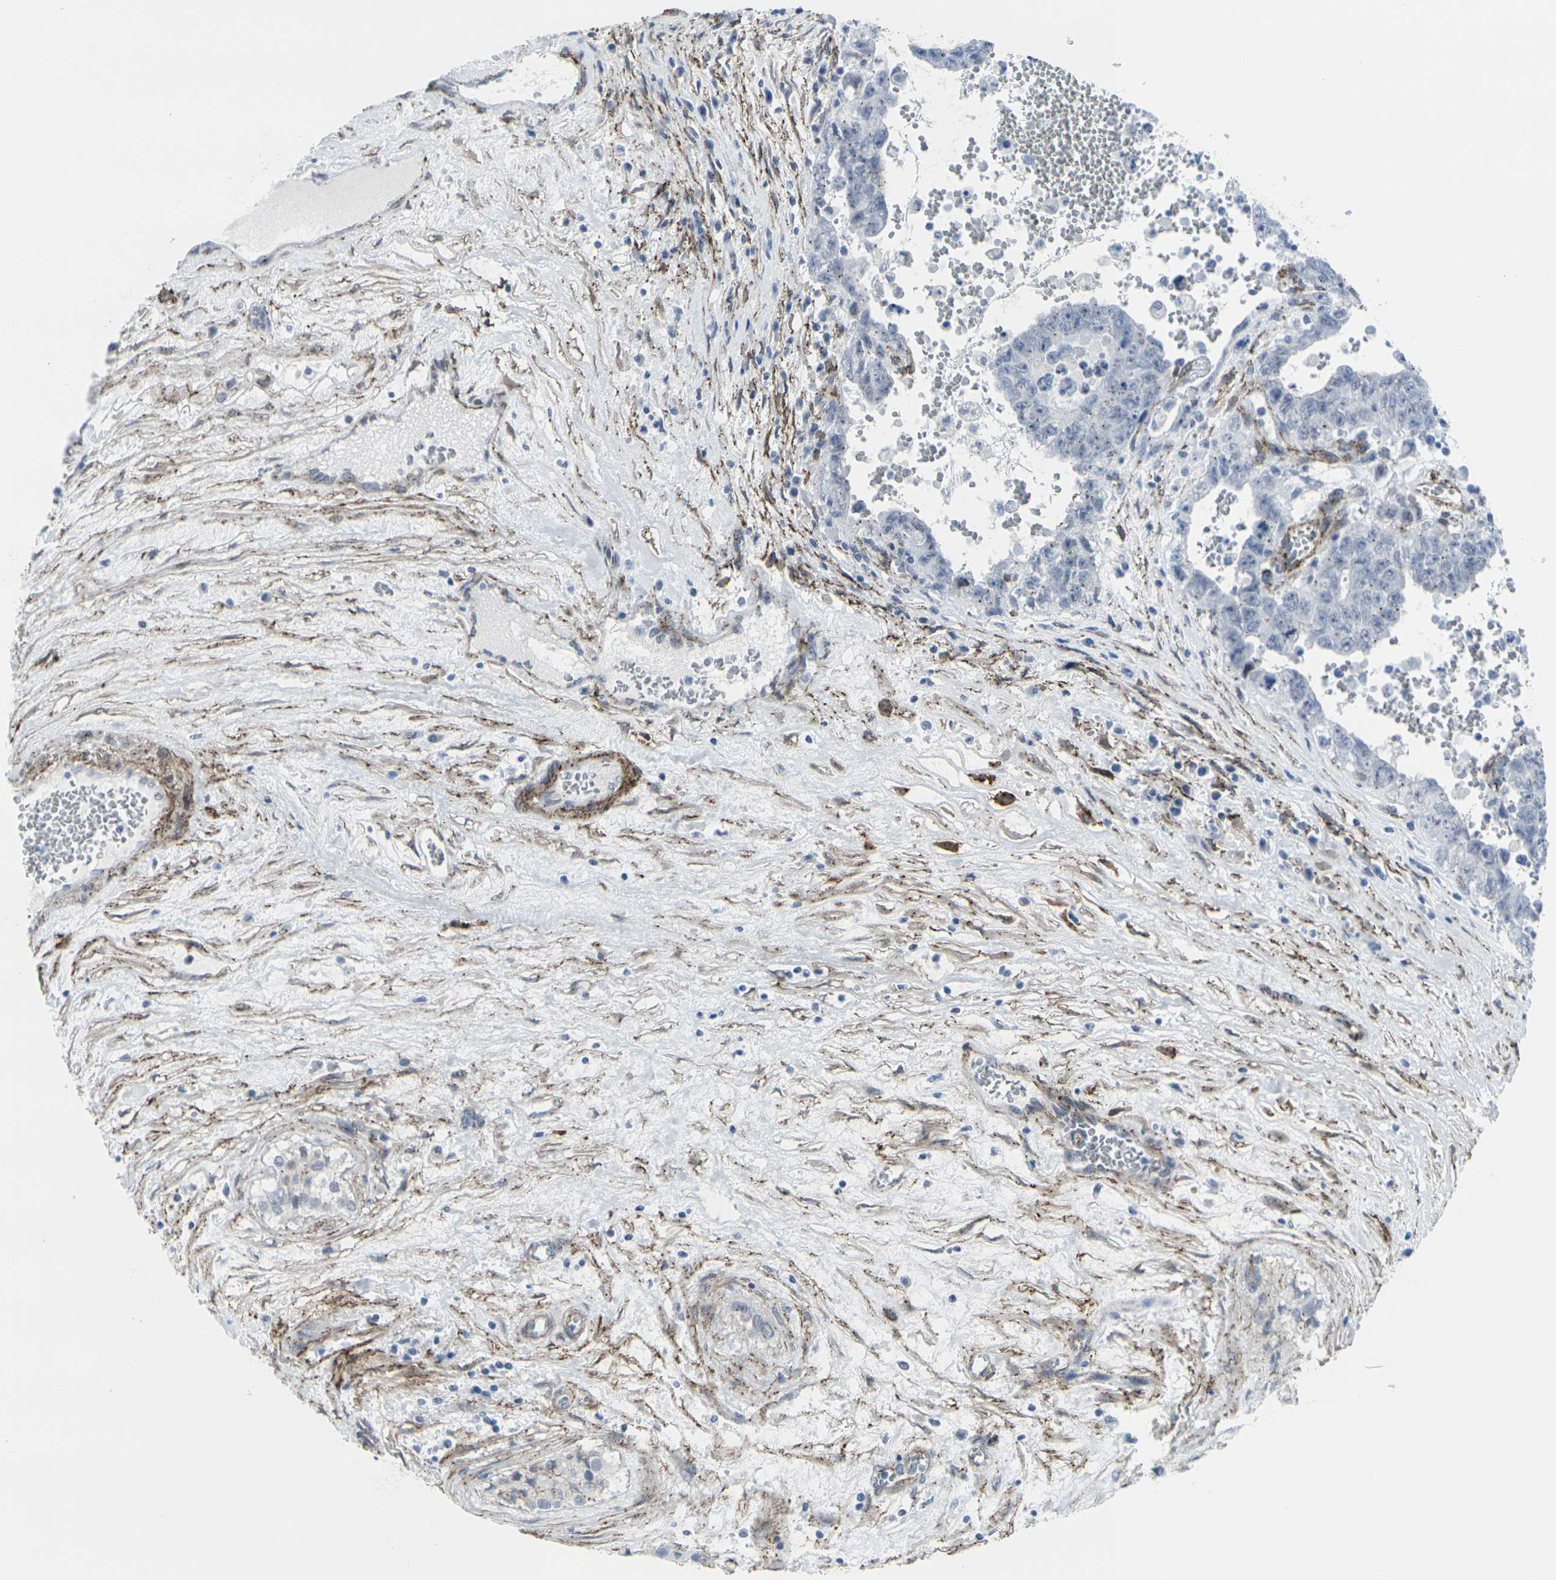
{"staining": {"intensity": "negative", "quantity": "none", "location": "none"}, "tissue": "testis cancer", "cell_type": "Tumor cells", "image_type": "cancer", "snomed": [{"axis": "morphology", "description": "Carcinoma, Embryonal, NOS"}, {"axis": "topography", "description": "Testis"}], "caption": "This micrograph is of testis cancer stained with immunohistochemistry to label a protein in brown with the nuclei are counter-stained blue. There is no staining in tumor cells. (DAB immunohistochemistry (IHC), high magnification).", "gene": "CDH11", "patient": {"sex": "male", "age": 28}}